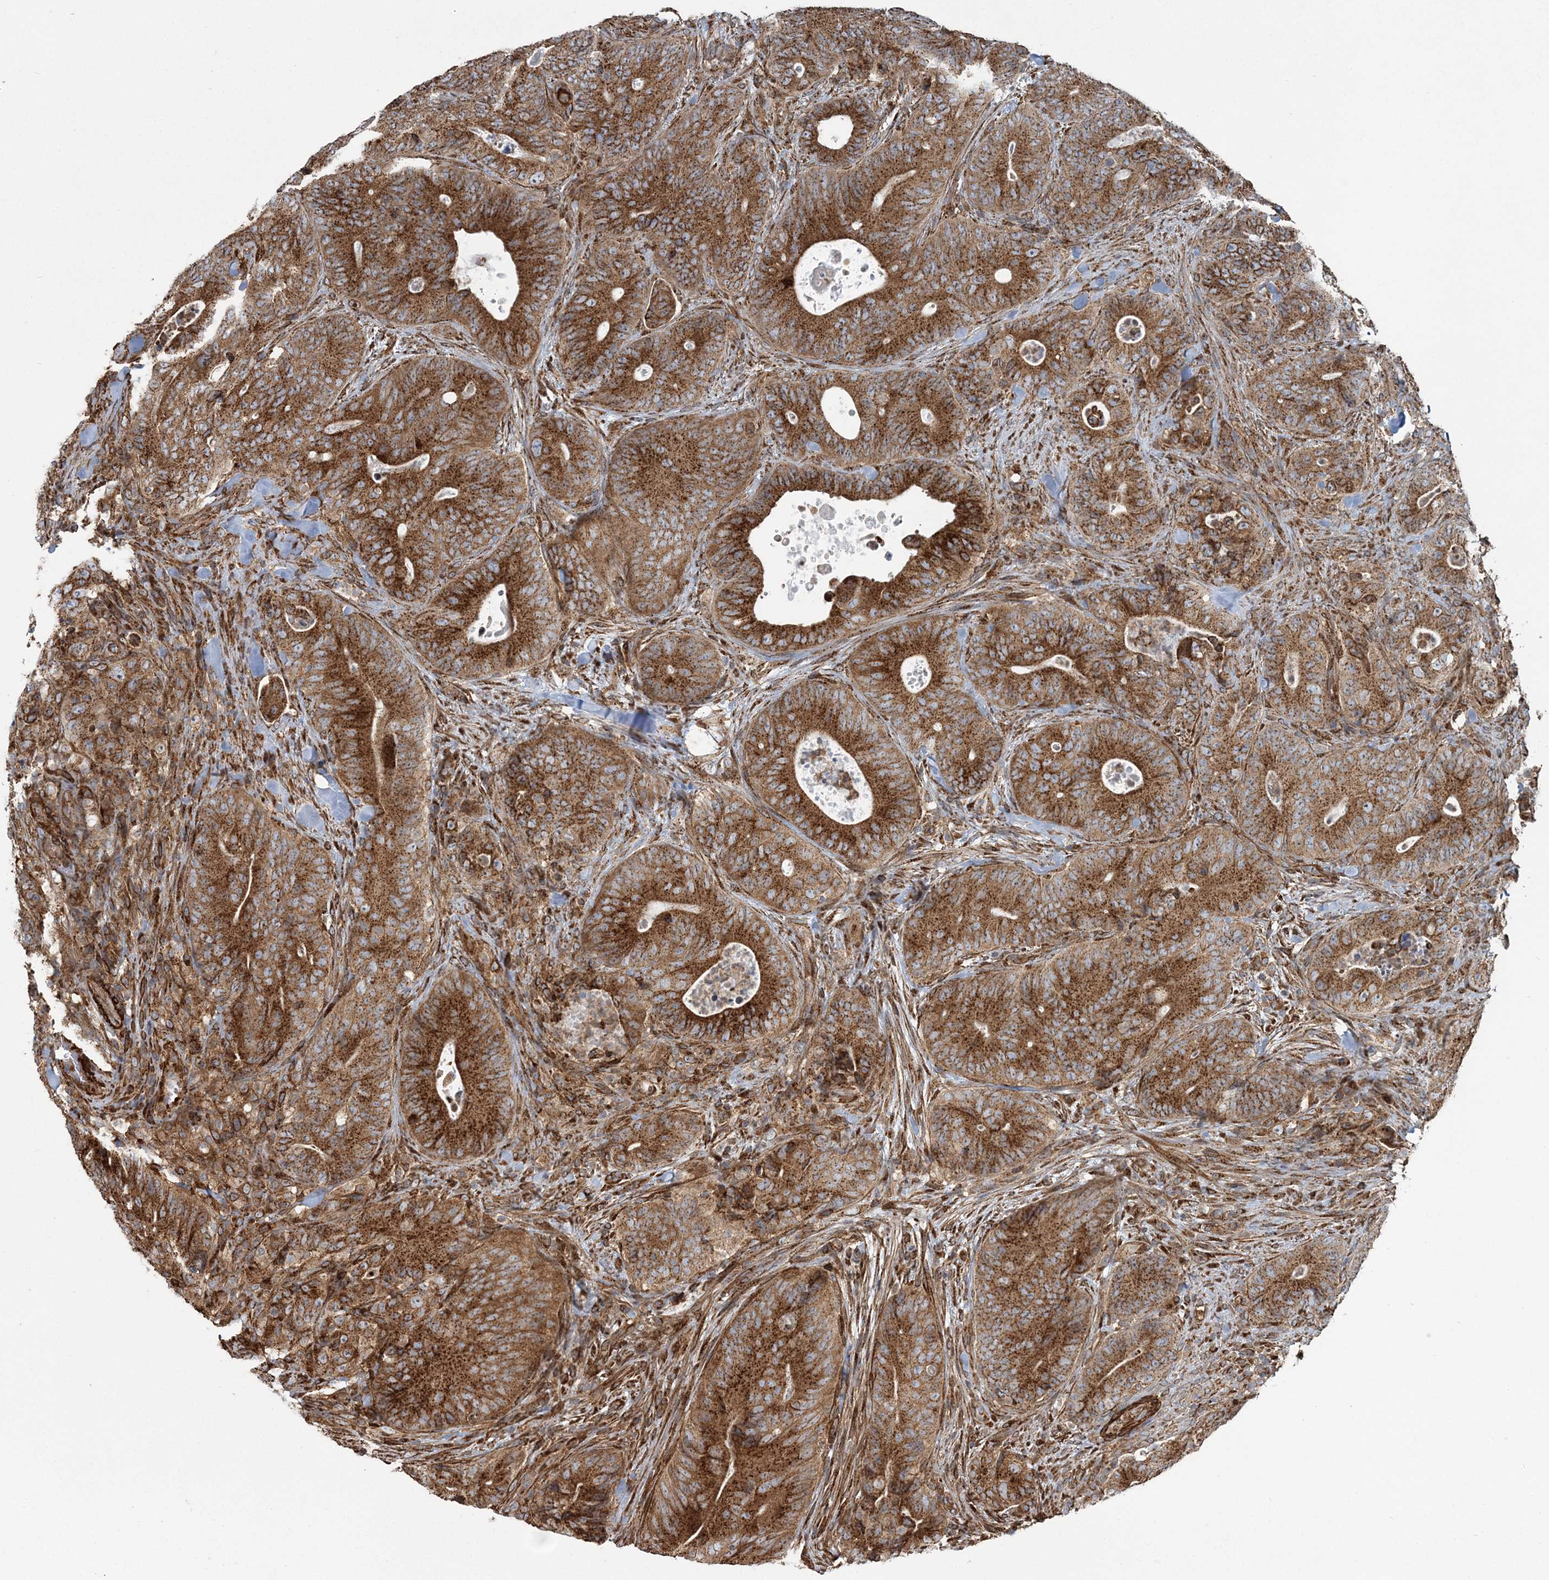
{"staining": {"intensity": "strong", "quantity": ">75%", "location": "cytoplasmic/membranous"}, "tissue": "colorectal cancer", "cell_type": "Tumor cells", "image_type": "cancer", "snomed": [{"axis": "morphology", "description": "Normal tissue, NOS"}, {"axis": "topography", "description": "Colon"}], "caption": "Immunohistochemical staining of colorectal cancer exhibits strong cytoplasmic/membranous protein expression in about >75% of tumor cells. (brown staining indicates protein expression, while blue staining denotes nuclei).", "gene": "TRAF3IP2", "patient": {"sex": "female", "age": 82}}